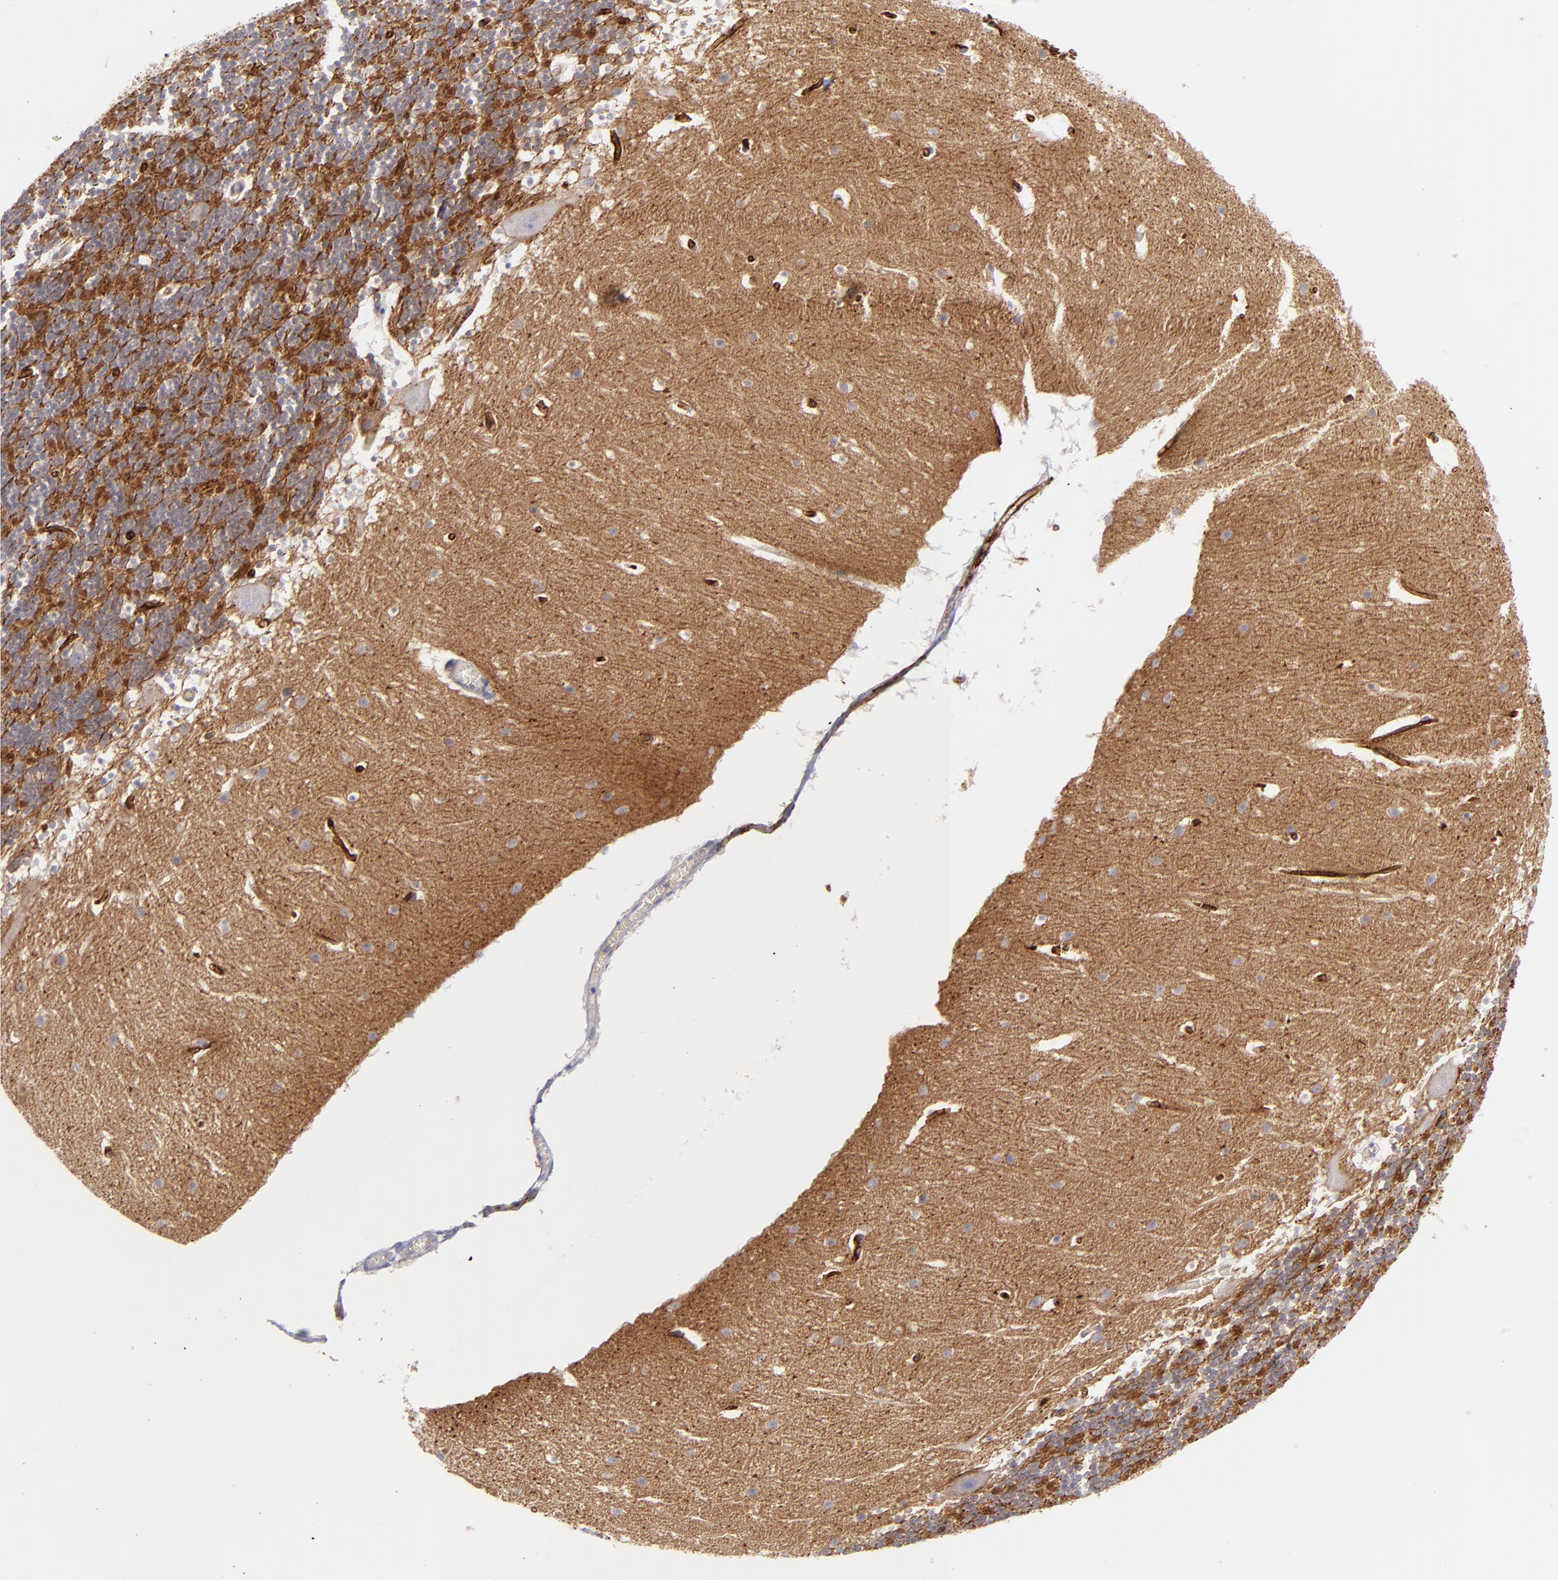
{"staining": {"intensity": "negative", "quantity": "none", "location": "none"}, "tissue": "cerebellum", "cell_type": "Cells in granular layer", "image_type": "normal", "snomed": [{"axis": "morphology", "description": "Normal tissue, NOS"}, {"axis": "topography", "description": "Cerebellum"}], "caption": "The IHC micrograph has no significant staining in cells in granular layer of cerebellum.", "gene": "BSG", "patient": {"sex": "male", "age": 45}}